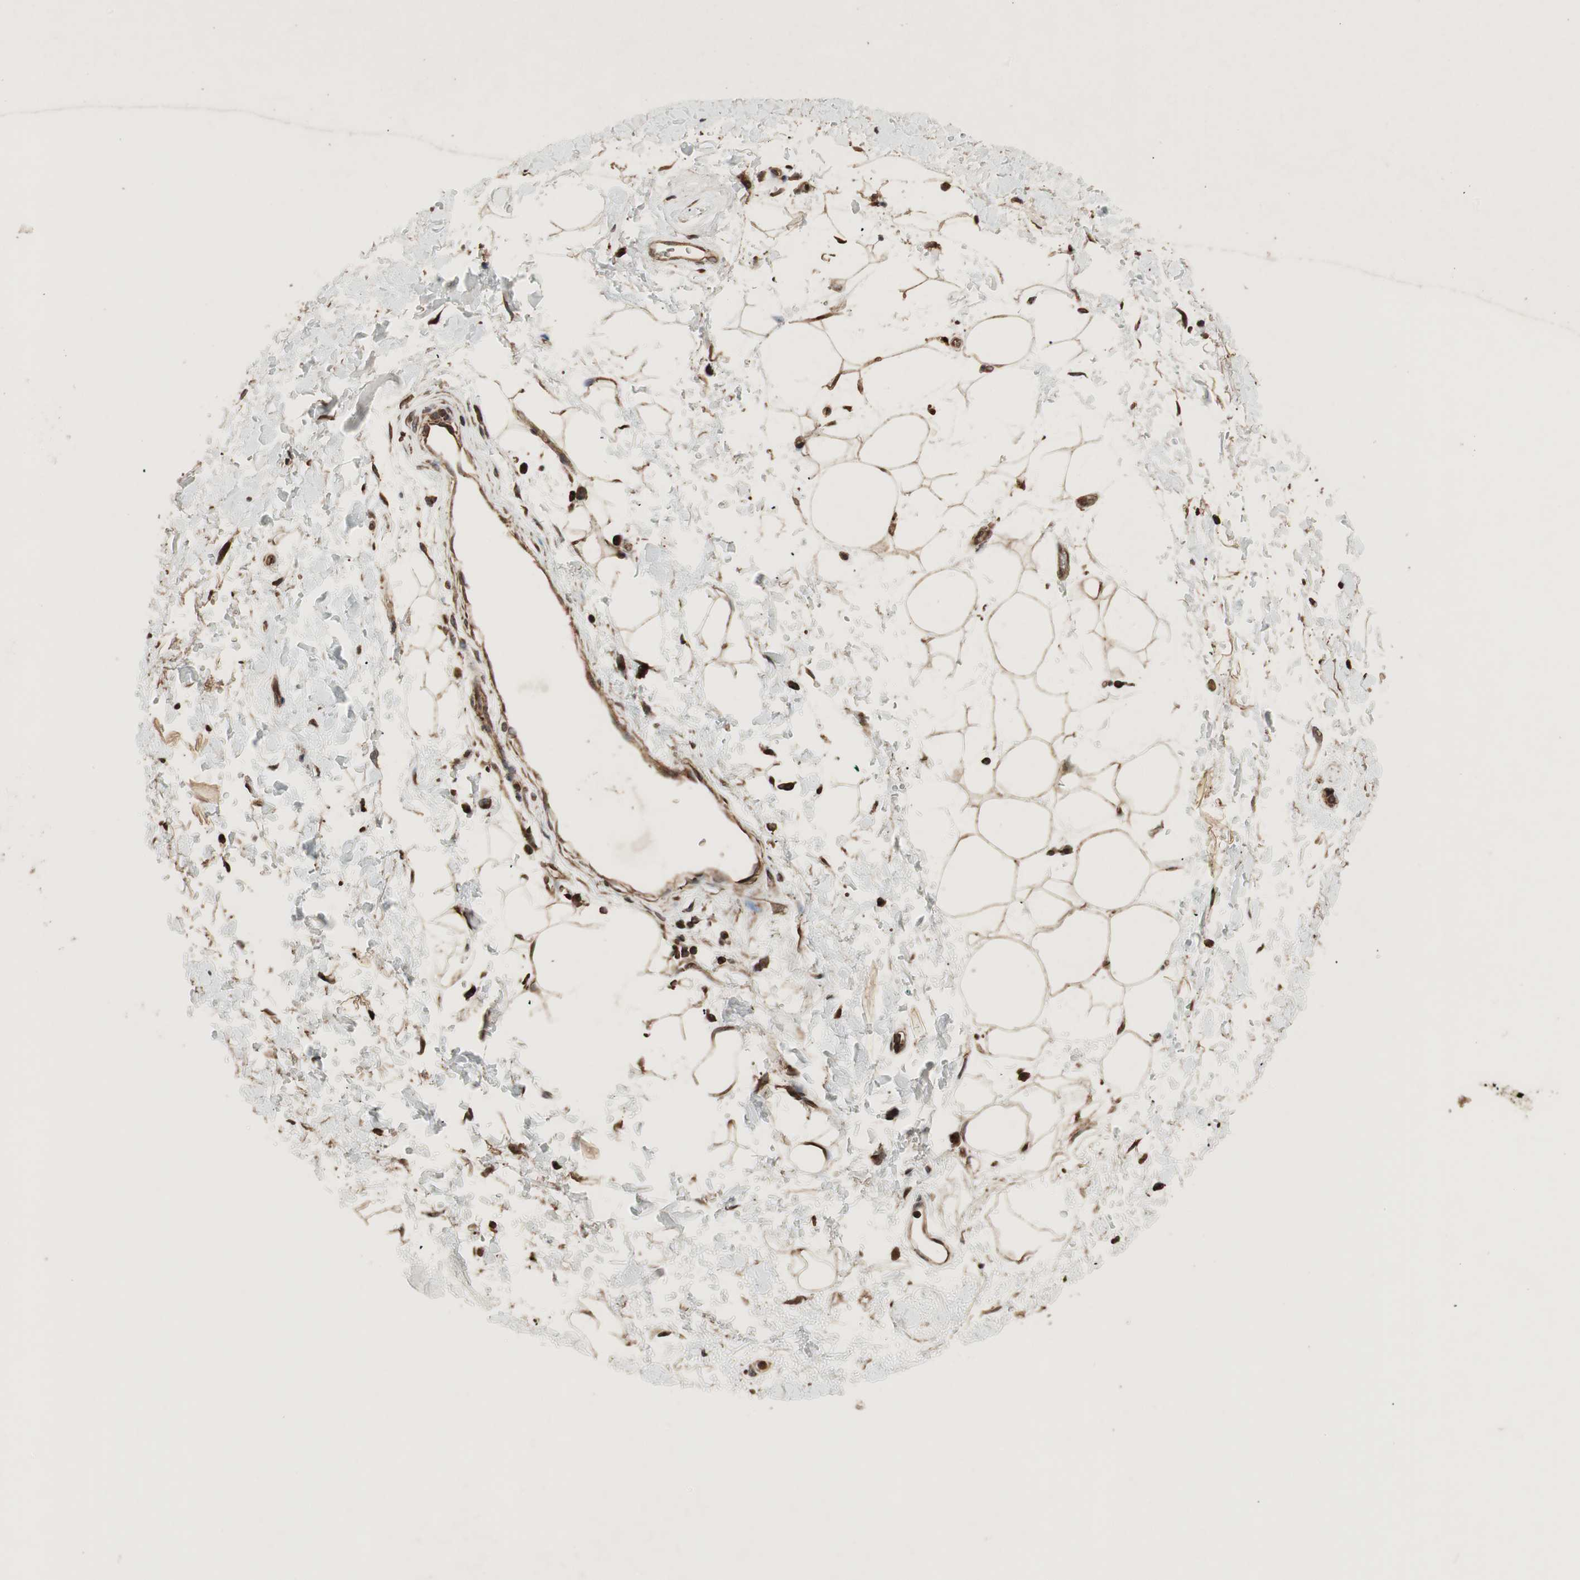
{"staining": {"intensity": "moderate", "quantity": ">75%", "location": "cytoplasmic/membranous"}, "tissue": "adipose tissue", "cell_type": "Adipocytes", "image_type": "normal", "snomed": [{"axis": "morphology", "description": "Normal tissue, NOS"}, {"axis": "topography", "description": "Soft tissue"}], "caption": "Protein expression analysis of benign adipose tissue exhibits moderate cytoplasmic/membranous staining in approximately >75% of adipocytes. The protein of interest is shown in brown color, while the nuclei are stained blue.", "gene": "RAB1A", "patient": {"sex": "male", "age": 72}}